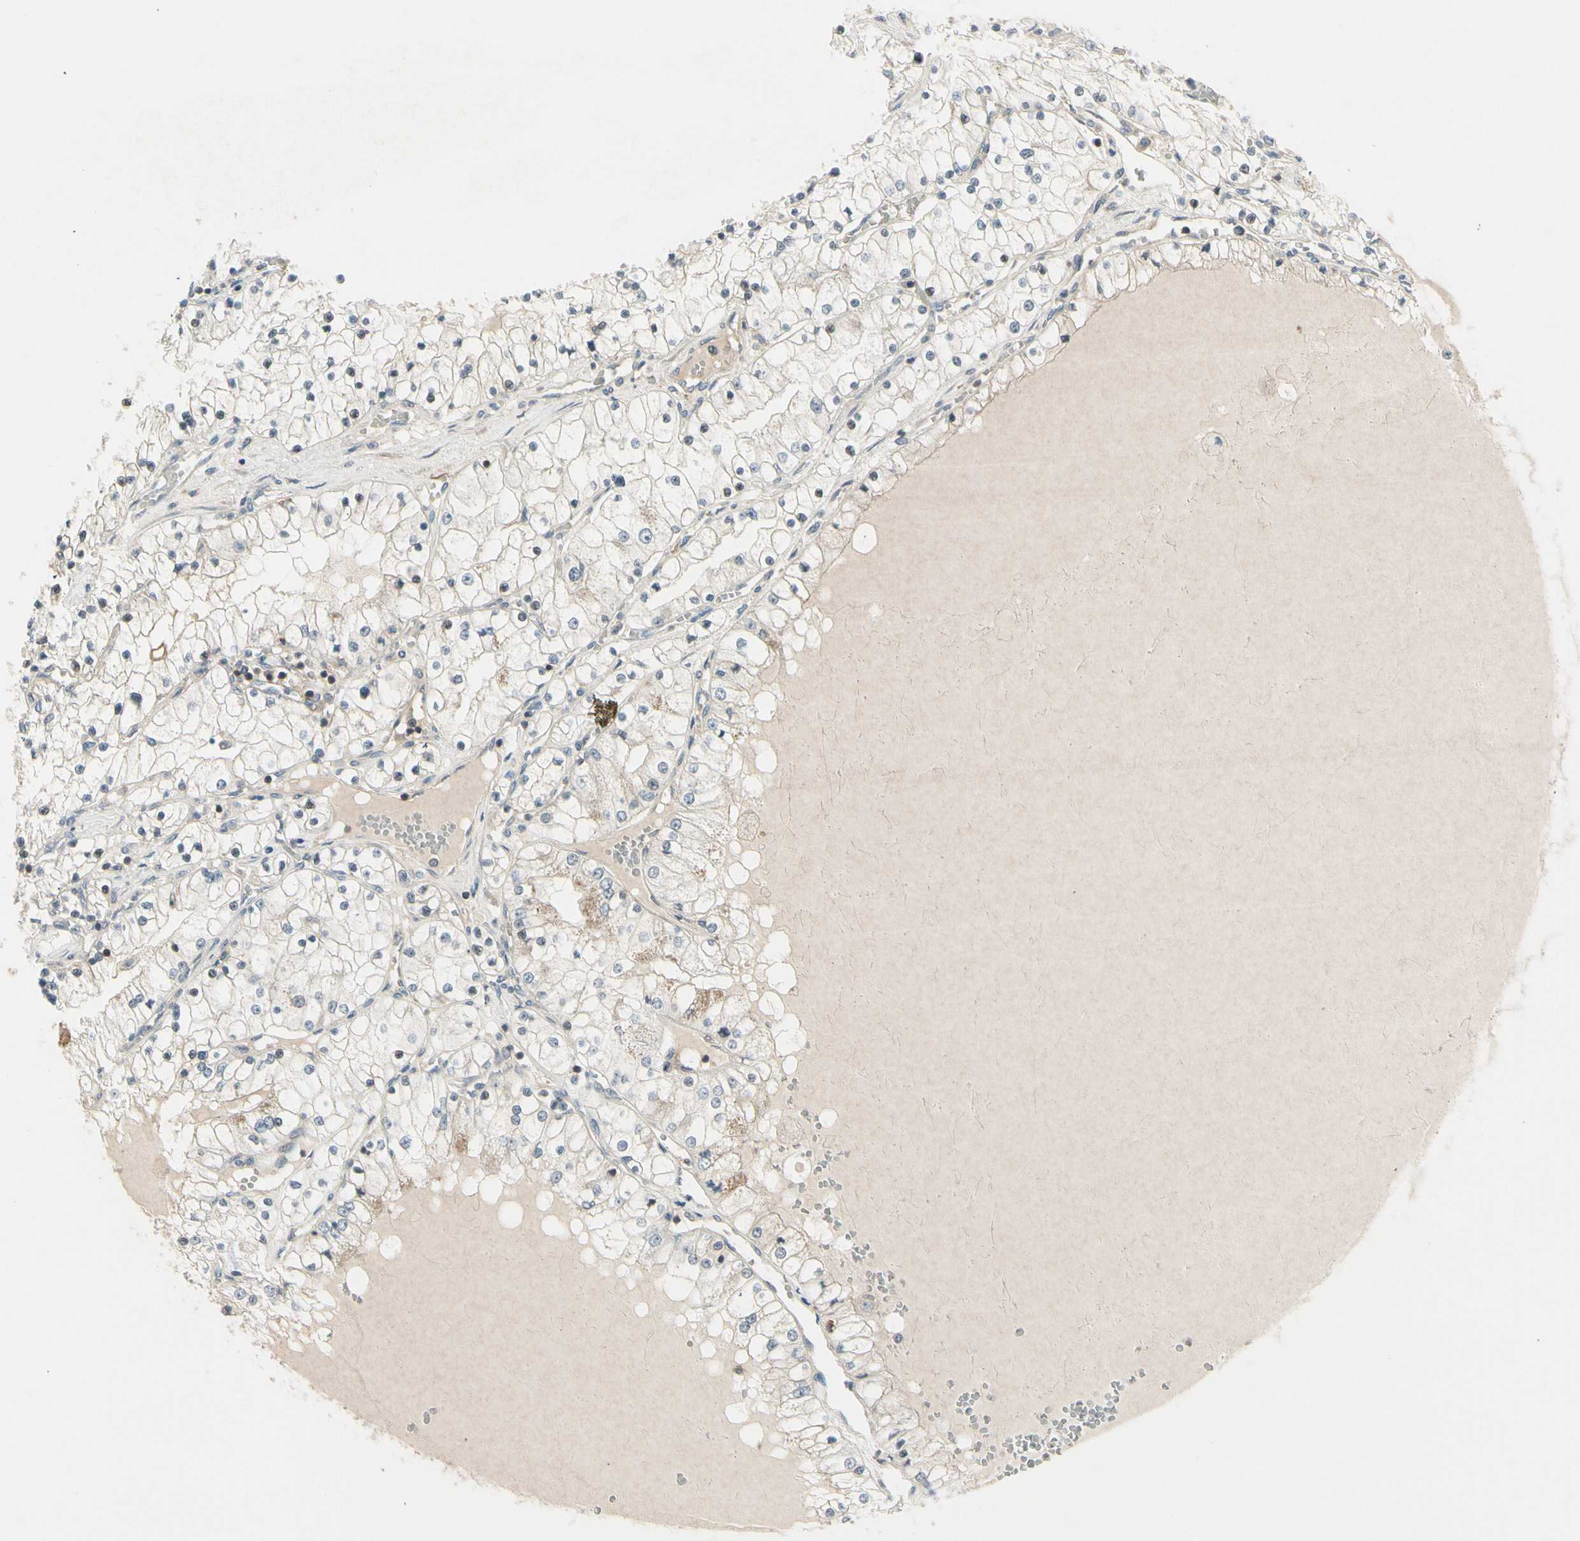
{"staining": {"intensity": "negative", "quantity": "none", "location": "none"}, "tissue": "renal cancer", "cell_type": "Tumor cells", "image_type": "cancer", "snomed": [{"axis": "morphology", "description": "Adenocarcinoma, NOS"}, {"axis": "topography", "description": "Kidney"}], "caption": "This is an IHC histopathology image of human renal cancer. There is no staining in tumor cells.", "gene": "OXSR1", "patient": {"sex": "male", "age": 68}}